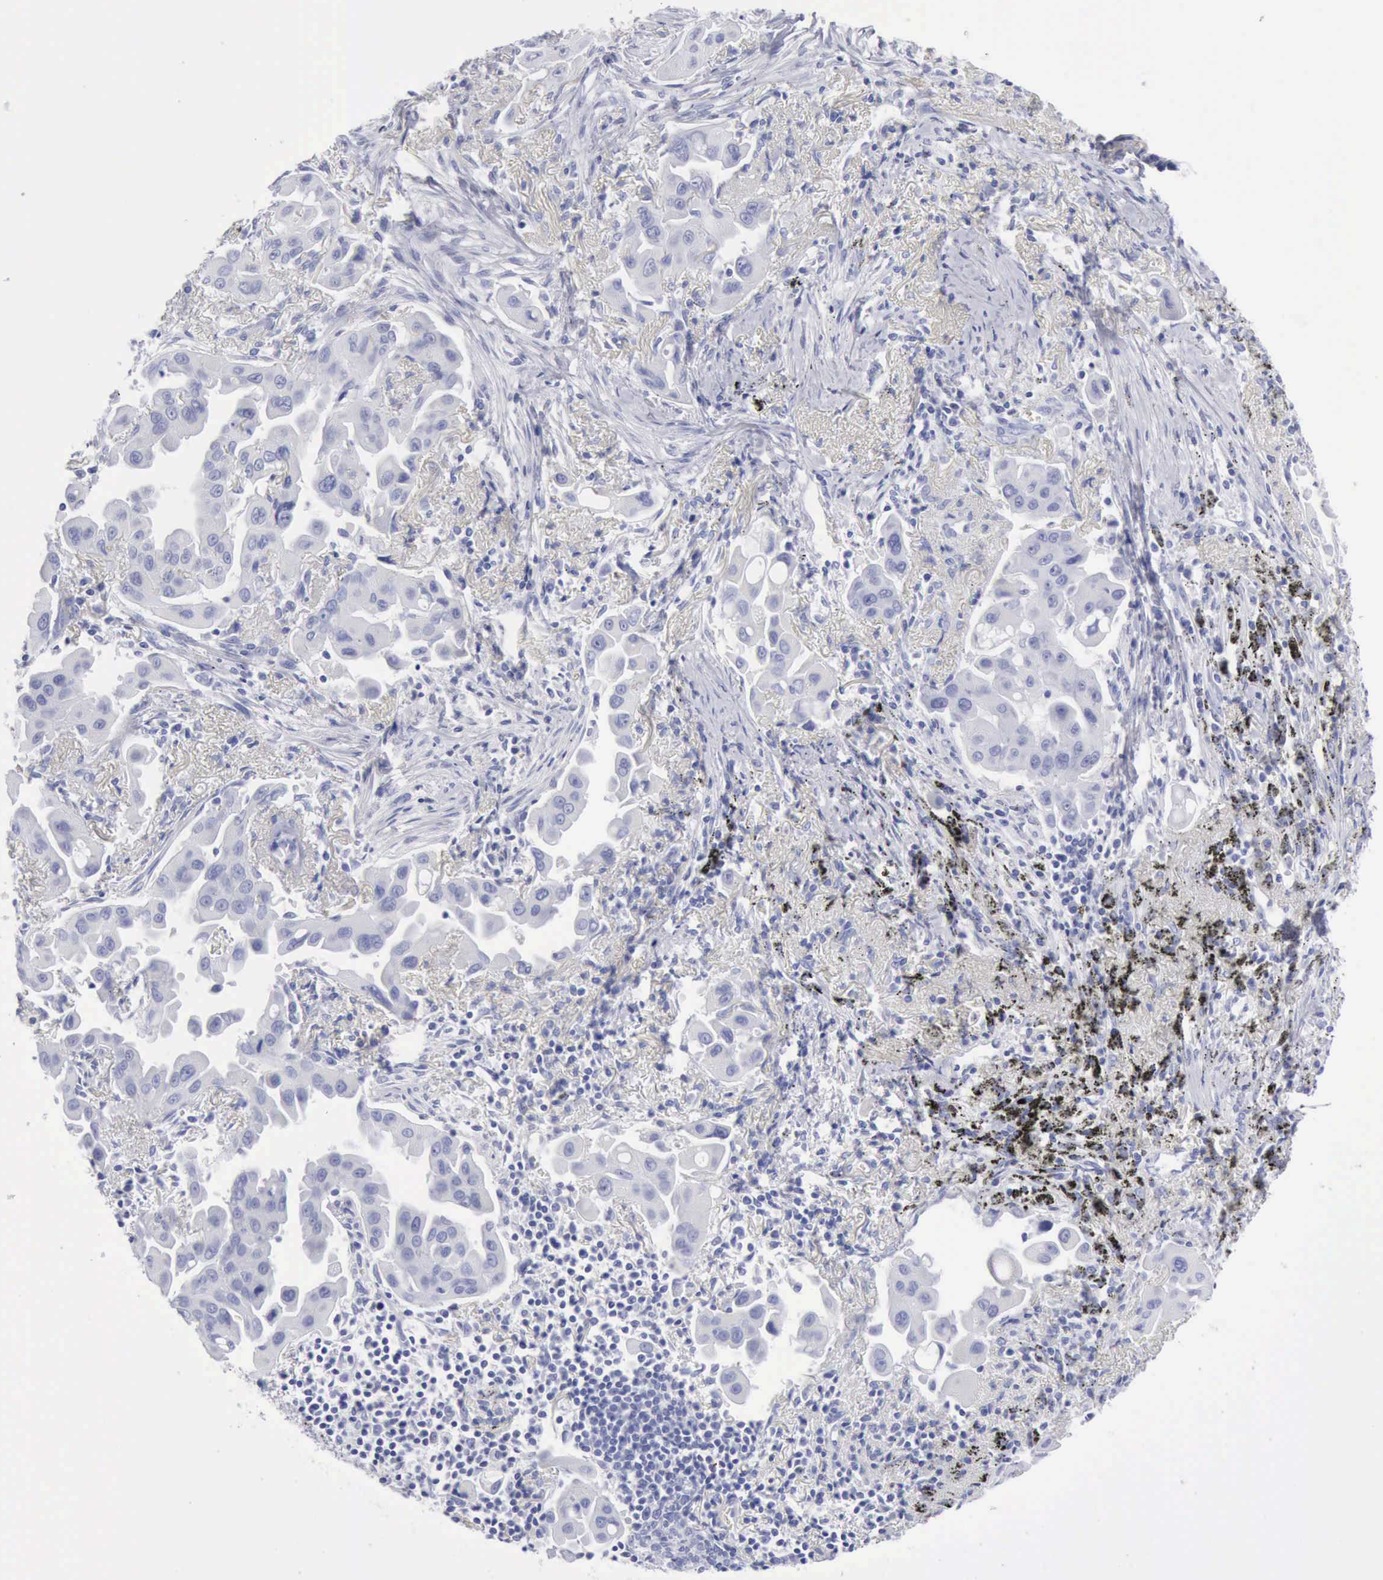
{"staining": {"intensity": "negative", "quantity": "none", "location": "none"}, "tissue": "lung cancer", "cell_type": "Tumor cells", "image_type": "cancer", "snomed": [{"axis": "morphology", "description": "Adenocarcinoma, NOS"}, {"axis": "topography", "description": "Lung"}], "caption": "DAB immunohistochemical staining of lung adenocarcinoma exhibits no significant staining in tumor cells. The staining is performed using DAB (3,3'-diaminobenzidine) brown chromogen with nuclei counter-stained in using hematoxylin.", "gene": "KRT5", "patient": {"sex": "male", "age": 68}}